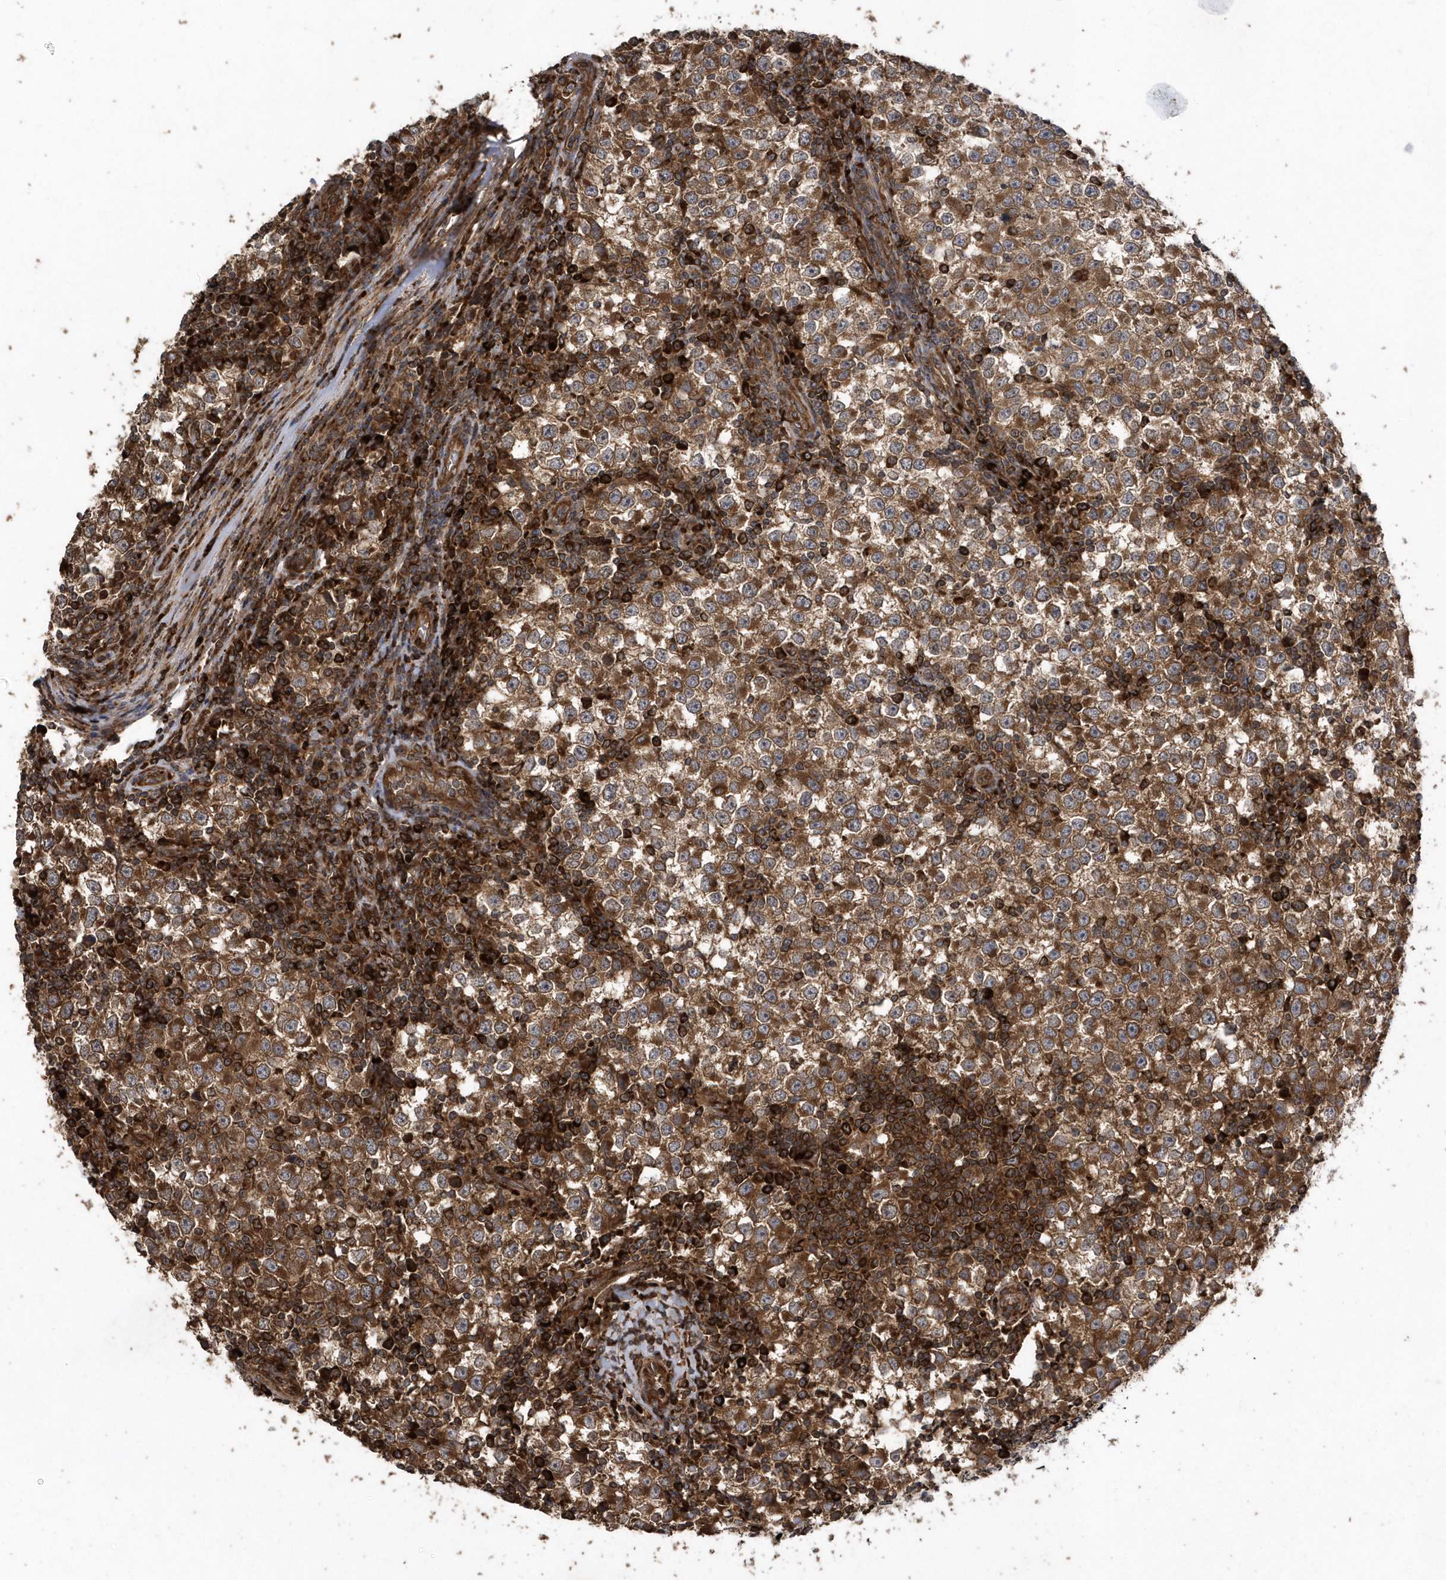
{"staining": {"intensity": "moderate", "quantity": ">75%", "location": "cytoplasmic/membranous"}, "tissue": "testis cancer", "cell_type": "Tumor cells", "image_type": "cancer", "snomed": [{"axis": "morphology", "description": "Seminoma, NOS"}, {"axis": "topography", "description": "Testis"}], "caption": "Seminoma (testis) was stained to show a protein in brown. There is medium levels of moderate cytoplasmic/membranous expression in approximately >75% of tumor cells. The staining was performed using DAB, with brown indicating positive protein expression. Nuclei are stained blue with hematoxylin.", "gene": "WASHC5", "patient": {"sex": "male", "age": 65}}